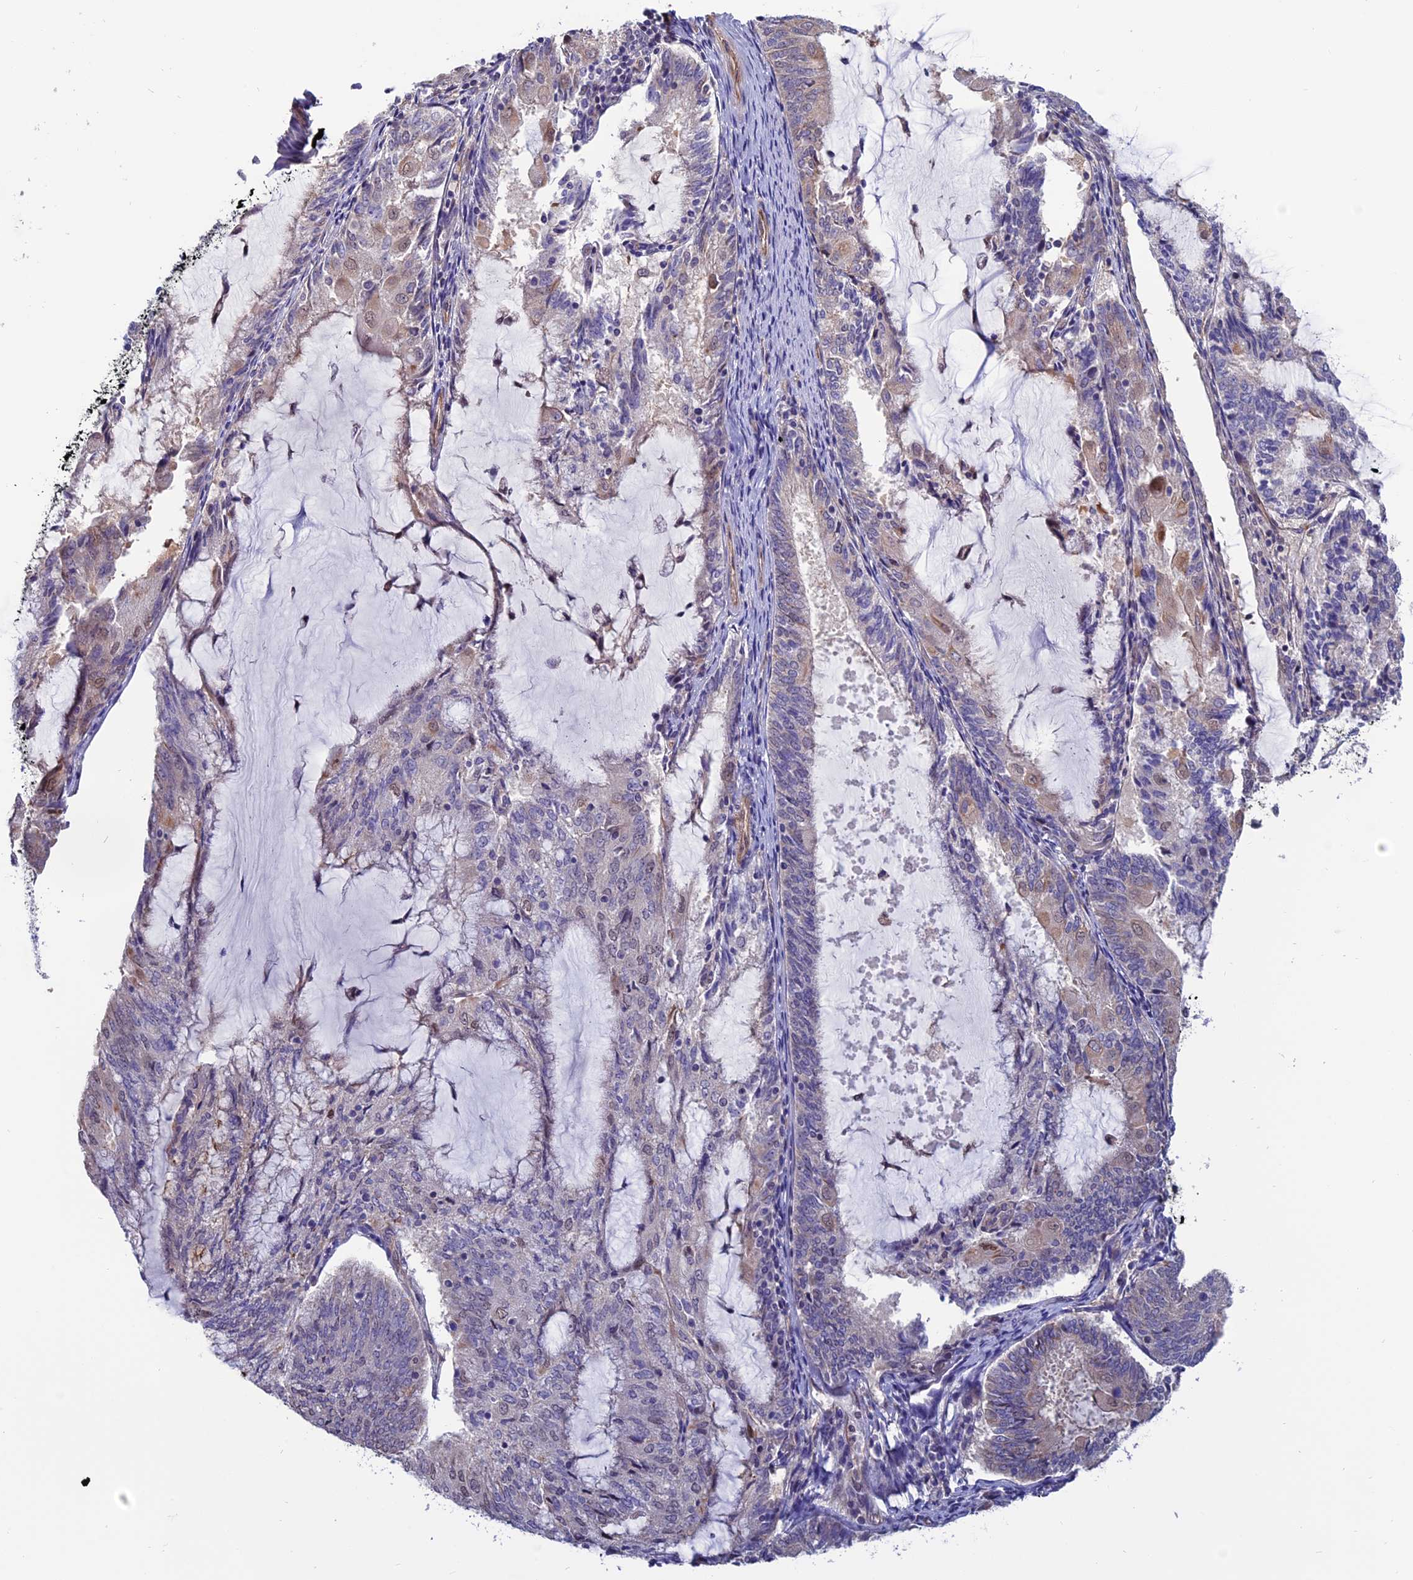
{"staining": {"intensity": "weak", "quantity": "<25%", "location": "nuclear"}, "tissue": "endometrial cancer", "cell_type": "Tumor cells", "image_type": "cancer", "snomed": [{"axis": "morphology", "description": "Adenocarcinoma, NOS"}, {"axis": "topography", "description": "Endometrium"}], "caption": "Tumor cells show no significant staining in endometrial cancer.", "gene": "PDILT", "patient": {"sex": "female", "age": 81}}